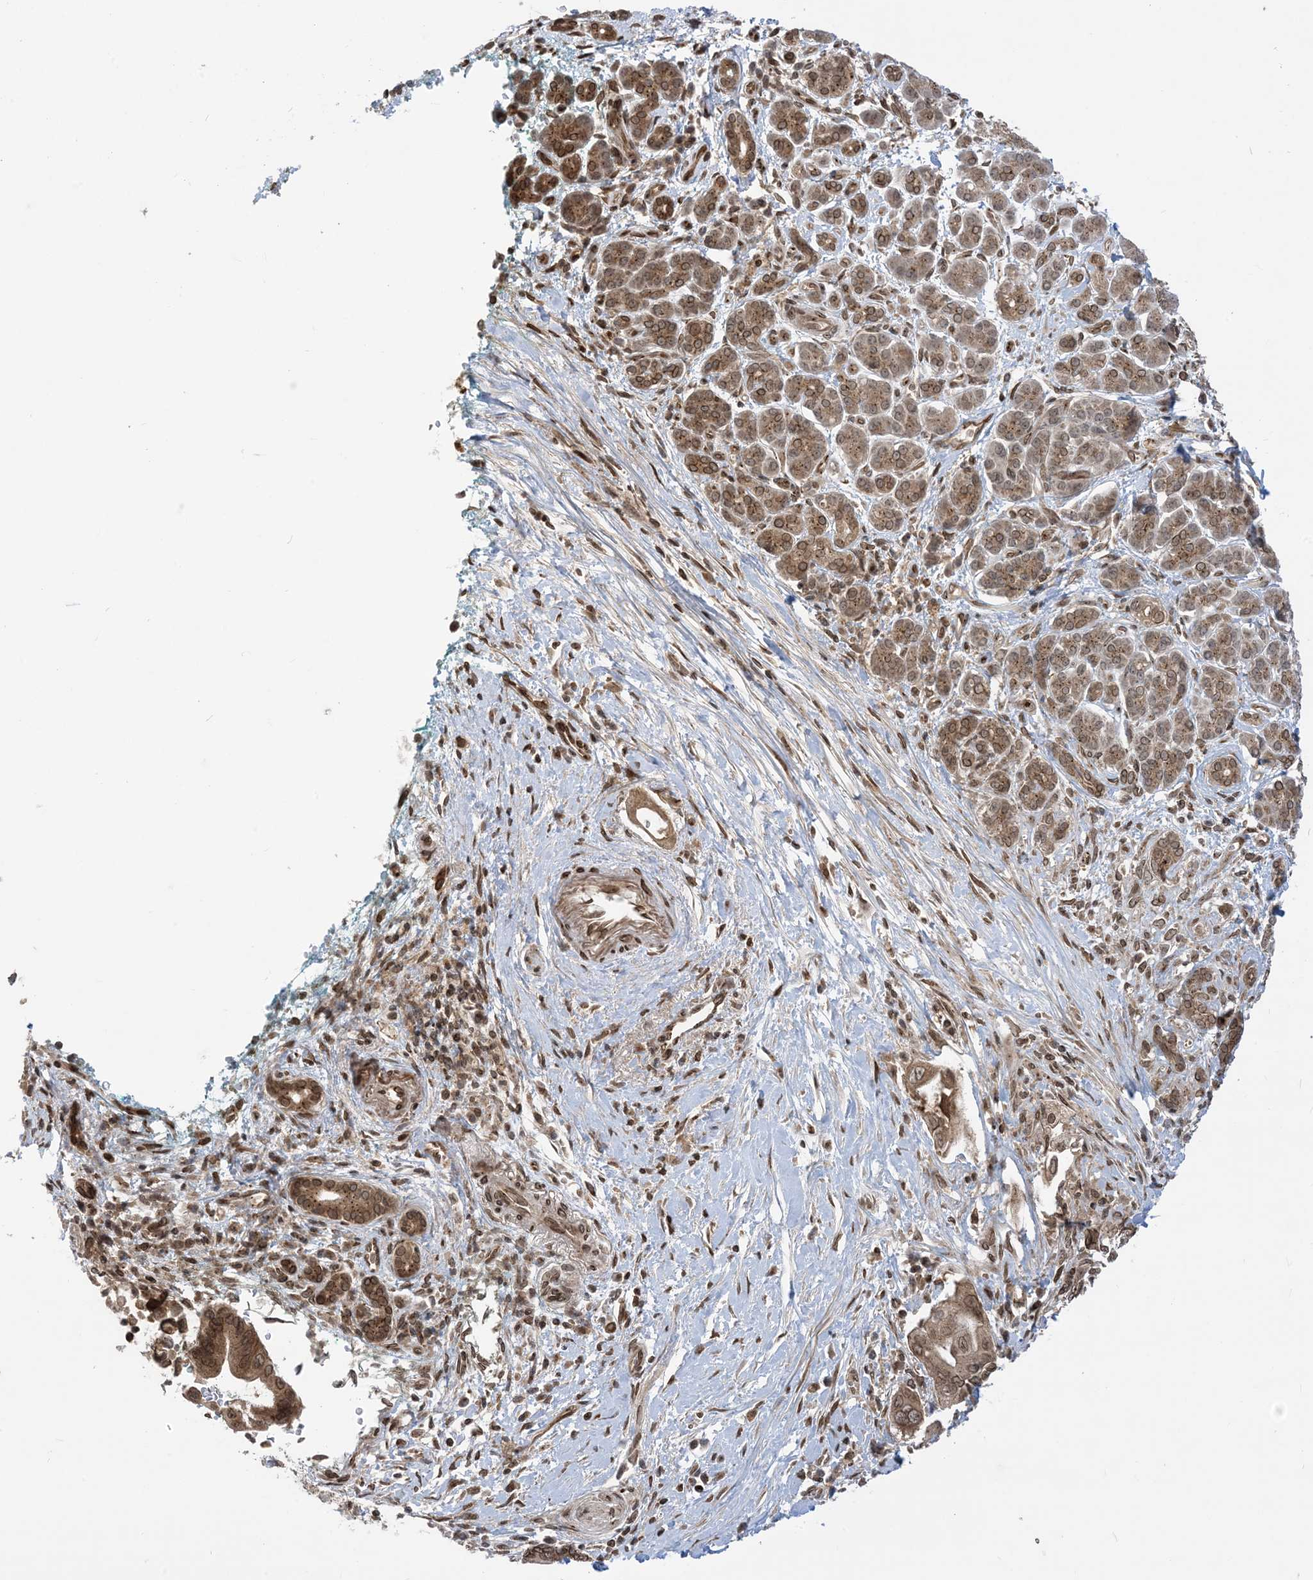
{"staining": {"intensity": "moderate", "quantity": ">75%", "location": "cytoplasmic/membranous,nuclear"}, "tissue": "pancreatic cancer", "cell_type": "Tumor cells", "image_type": "cancer", "snomed": [{"axis": "morphology", "description": "Adenocarcinoma, NOS"}, {"axis": "topography", "description": "Pancreas"}], "caption": "The micrograph shows immunohistochemical staining of pancreatic adenocarcinoma. There is moderate cytoplasmic/membranous and nuclear positivity is appreciated in about >75% of tumor cells. Using DAB (3,3'-diaminobenzidine) (brown) and hematoxylin (blue) stains, captured at high magnification using brightfield microscopy.", "gene": "CASP4", "patient": {"sex": "male", "age": 78}}